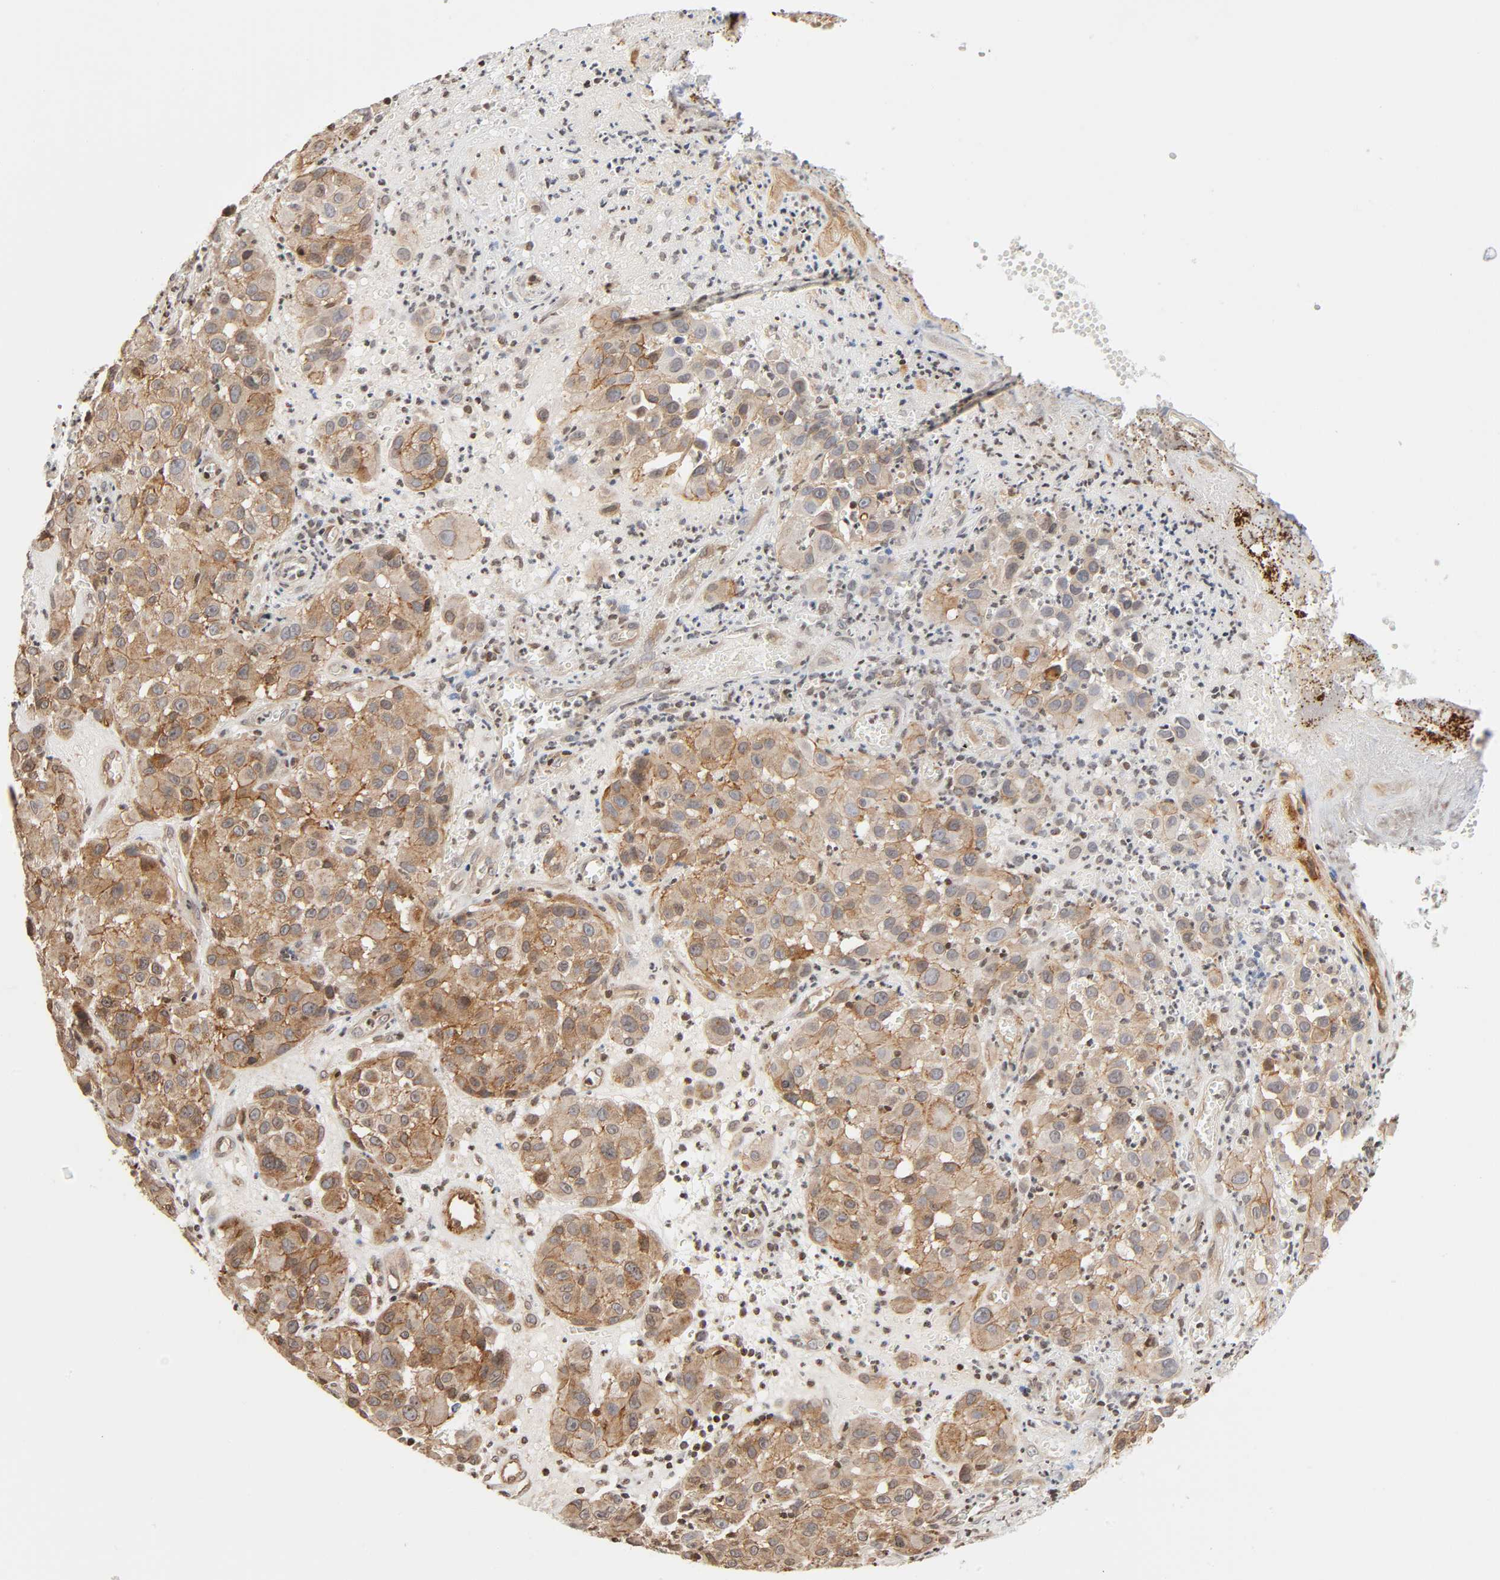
{"staining": {"intensity": "moderate", "quantity": ">75%", "location": "cytoplasmic/membranous"}, "tissue": "melanoma", "cell_type": "Tumor cells", "image_type": "cancer", "snomed": [{"axis": "morphology", "description": "Malignant melanoma, NOS"}, {"axis": "topography", "description": "Skin"}], "caption": "Immunohistochemical staining of melanoma exhibits medium levels of moderate cytoplasmic/membranous protein positivity in about >75% of tumor cells. (IHC, brightfield microscopy, high magnification).", "gene": "ITGAV", "patient": {"sex": "female", "age": 21}}